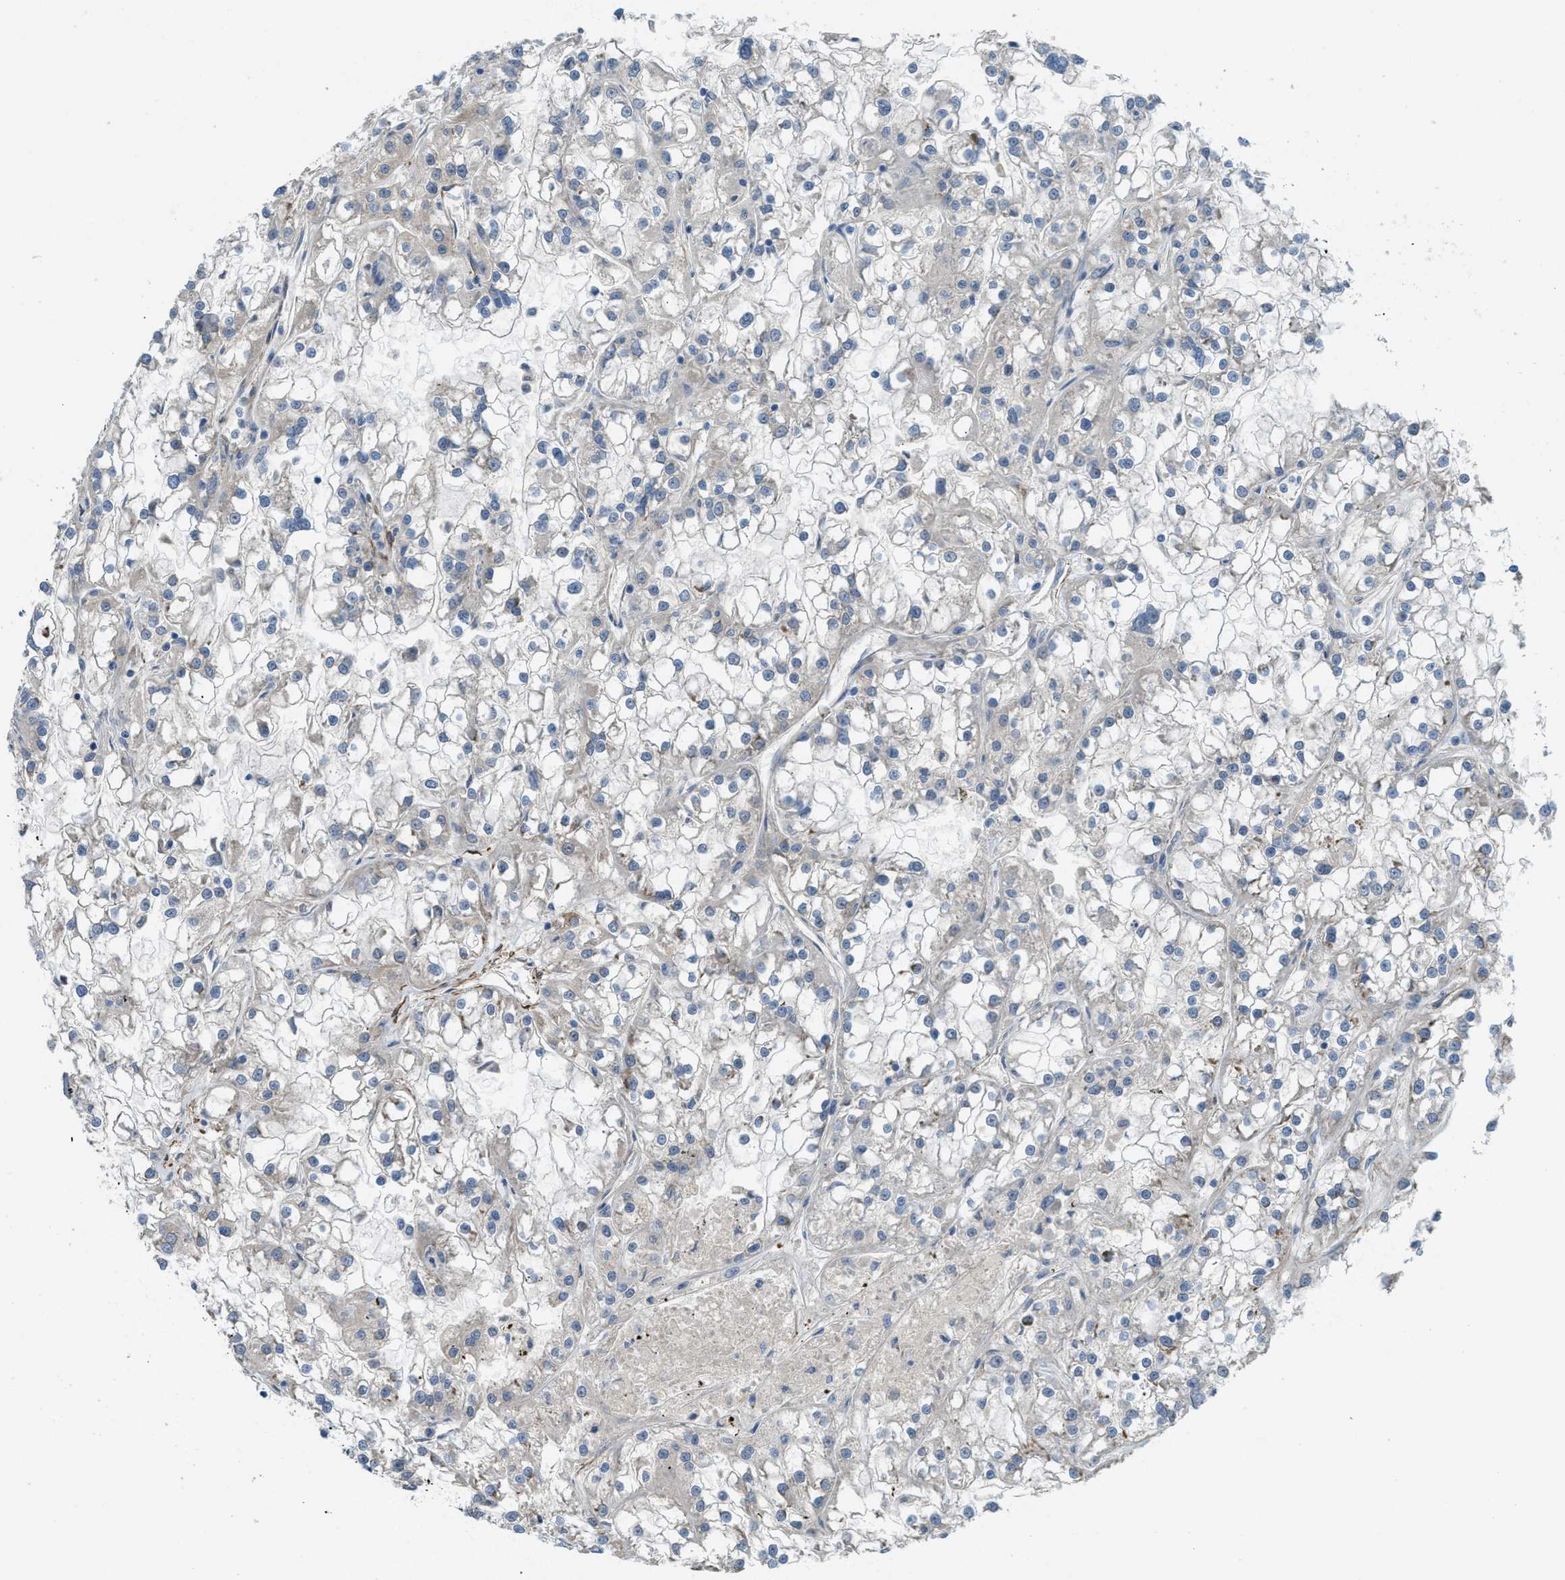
{"staining": {"intensity": "negative", "quantity": "none", "location": "none"}, "tissue": "renal cancer", "cell_type": "Tumor cells", "image_type": "cancer", "snomed": [{"axis": "morphology", "description": "Adenocarcinoma, NOS"}, {"axis": "topography", "description": "Kidney"}], "caption": "This micrograph is of renal adenocarcinoma stained with immunohistochemistry to label a protein in brown with the nuclei are counter-stained blue. There is no positivity in tumor cells.", "gene": "BMPR1A", "patient": {"sex": "female", "age": 52}}